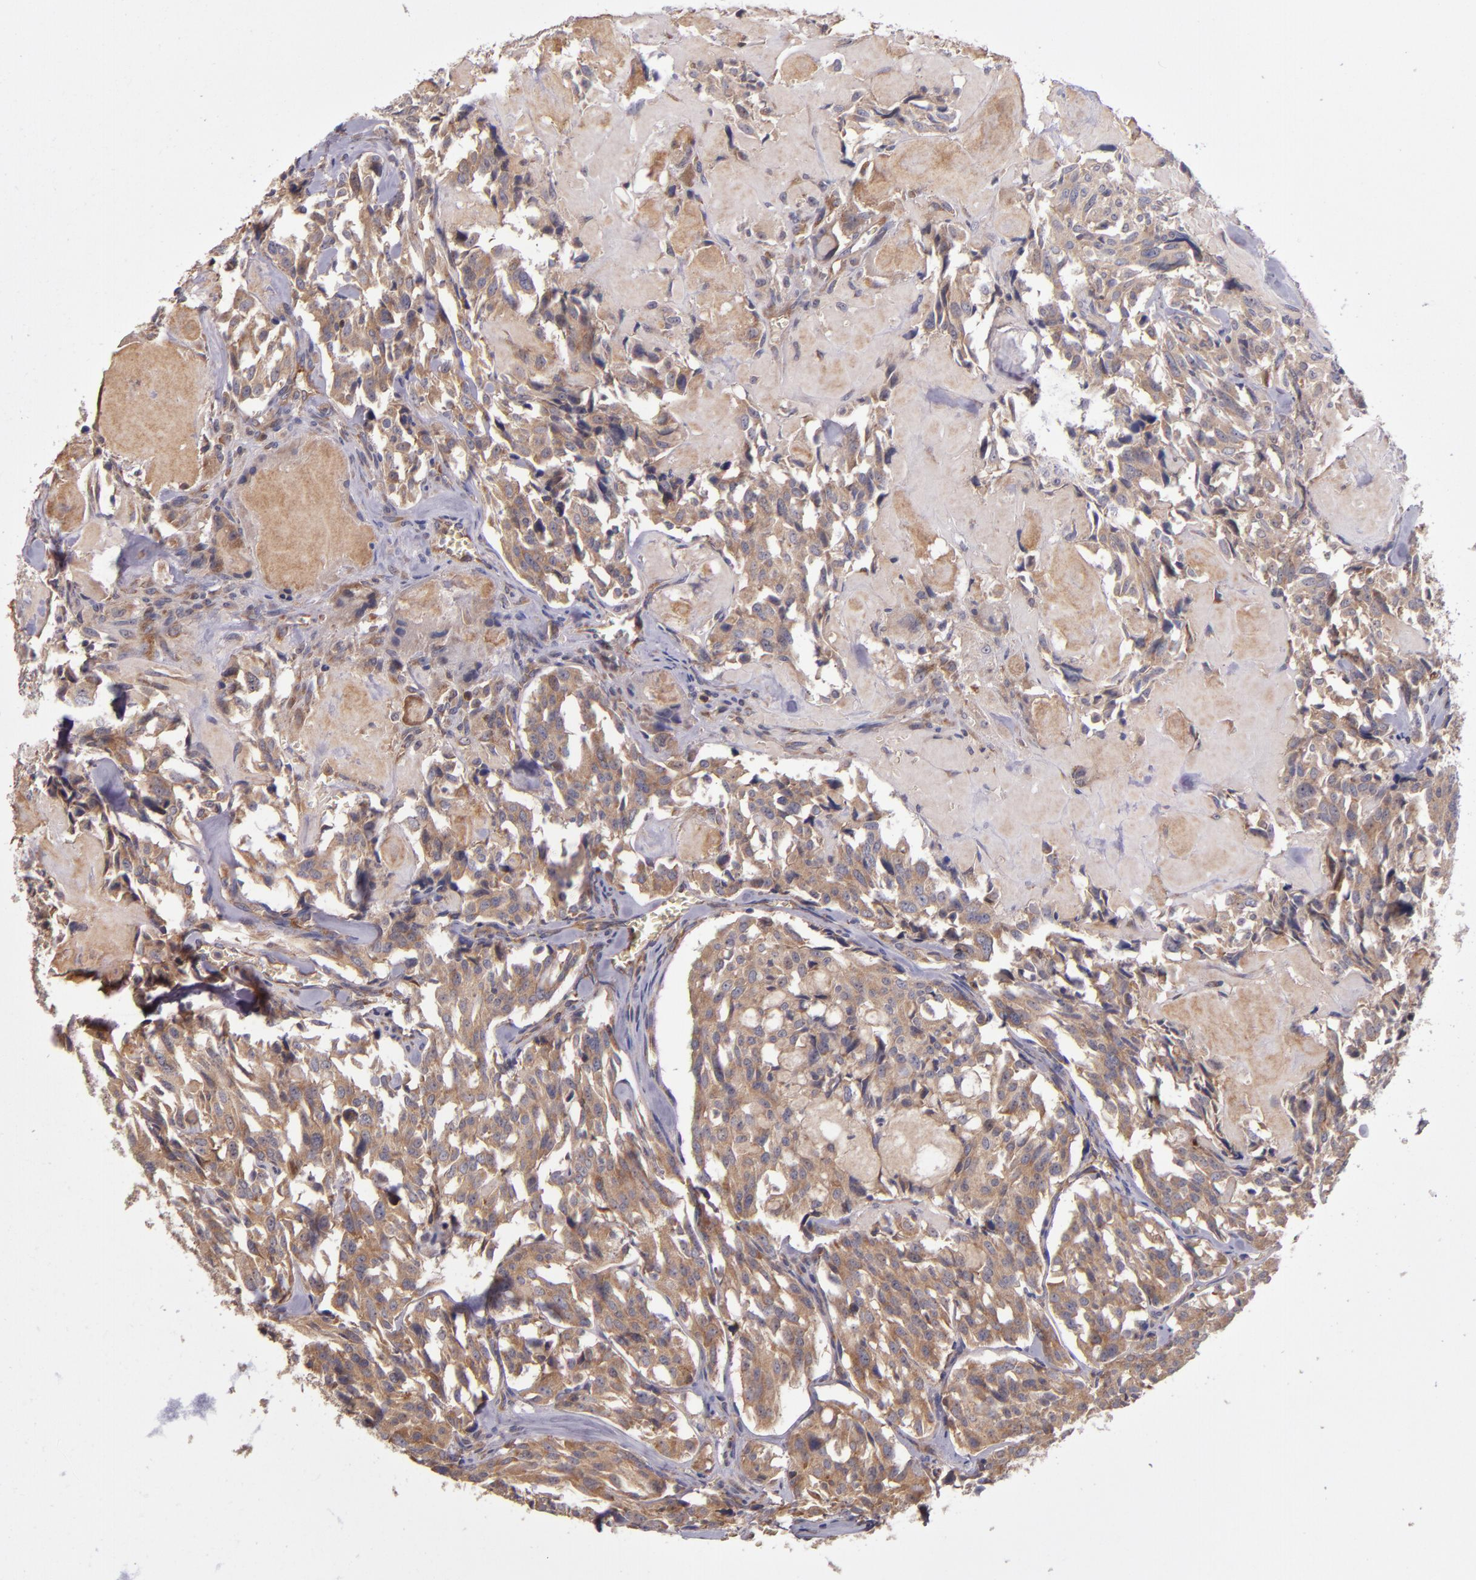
{"staining": {"intensity": "moderate", "quantity": ">75%", "location": "cytoplasmic/membranous"}, "tissue": "thyroid cancer", "cell_type": "Tumor cells", "image_type": "cancer", "snomed": [{"axis": "morphology", "description": "Carcinoma, NOS"}, {"axis": "morphology", "description": "Carcinoid, malignant, NOS"}, {"axis": "topography", "description": "Thyroid gland"}], "caption": "Immunohistochemical staining of human thyroid carcinoma exhibits moderate cytoplasmic/membranous protein positivity in approximately >75% of tumor cells.", "gene": "EIF4ENIF1", "patient": {"sex": "male", "age": 33}}